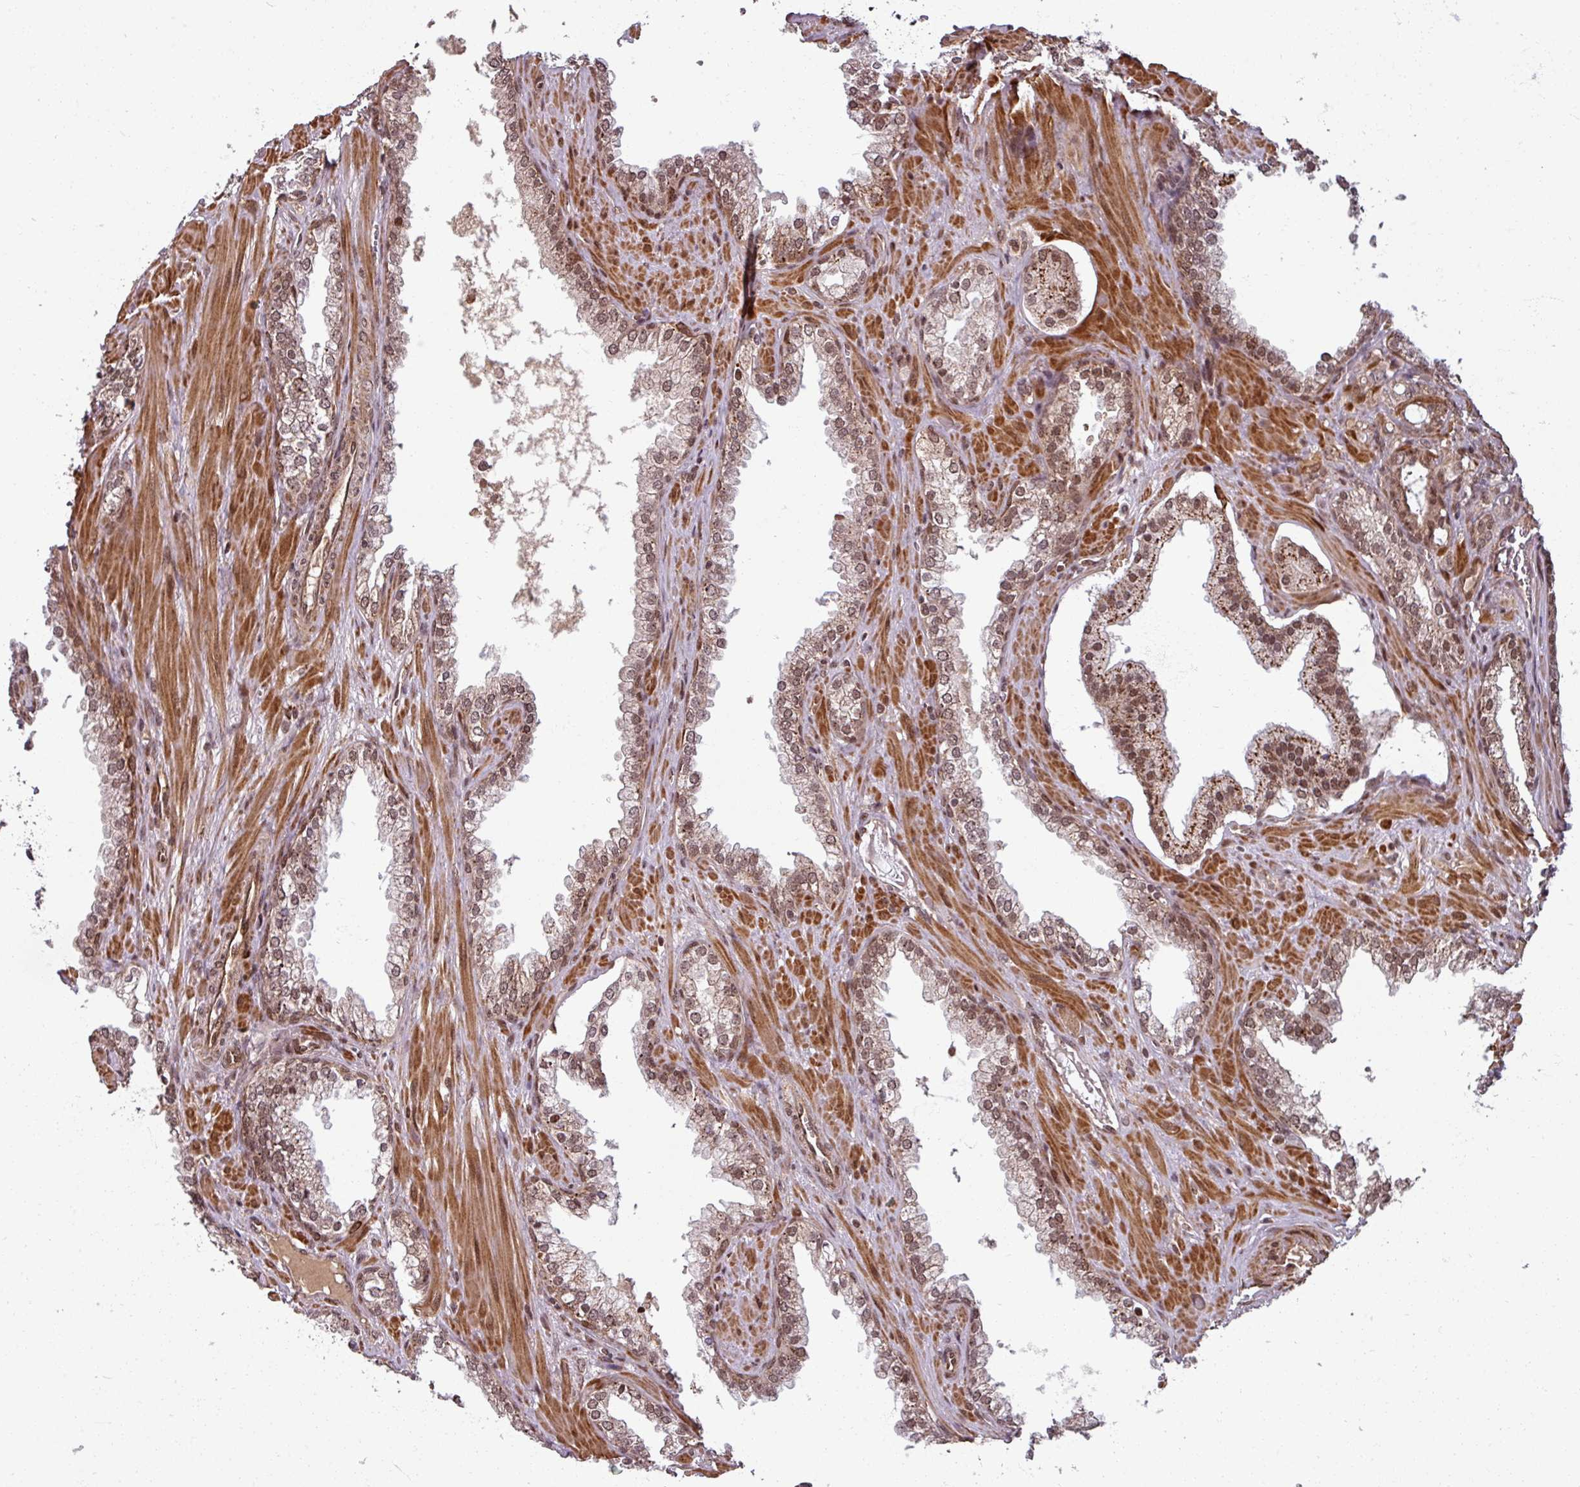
{"staining": {"intensity": "moderate", "quantity": ">75%", "location": "nuclear"}, "tissue": "prostate cancer", "cell_type": "Tumor cells", "image_type": "cancer", "snomed": [{"axis": "morphology", "description": "Adenocarcinoma, High grade"}, {"axis": "topography", "description": "Prostate"}], "caption": "High-grade adenocarcinoma (prostate) stained with a brown dye reveals moderate nuclear positive expression in approximately >75% of tumor cells.", "gene": "SWI5", "patient": {"sex": "male", "age": 72}}